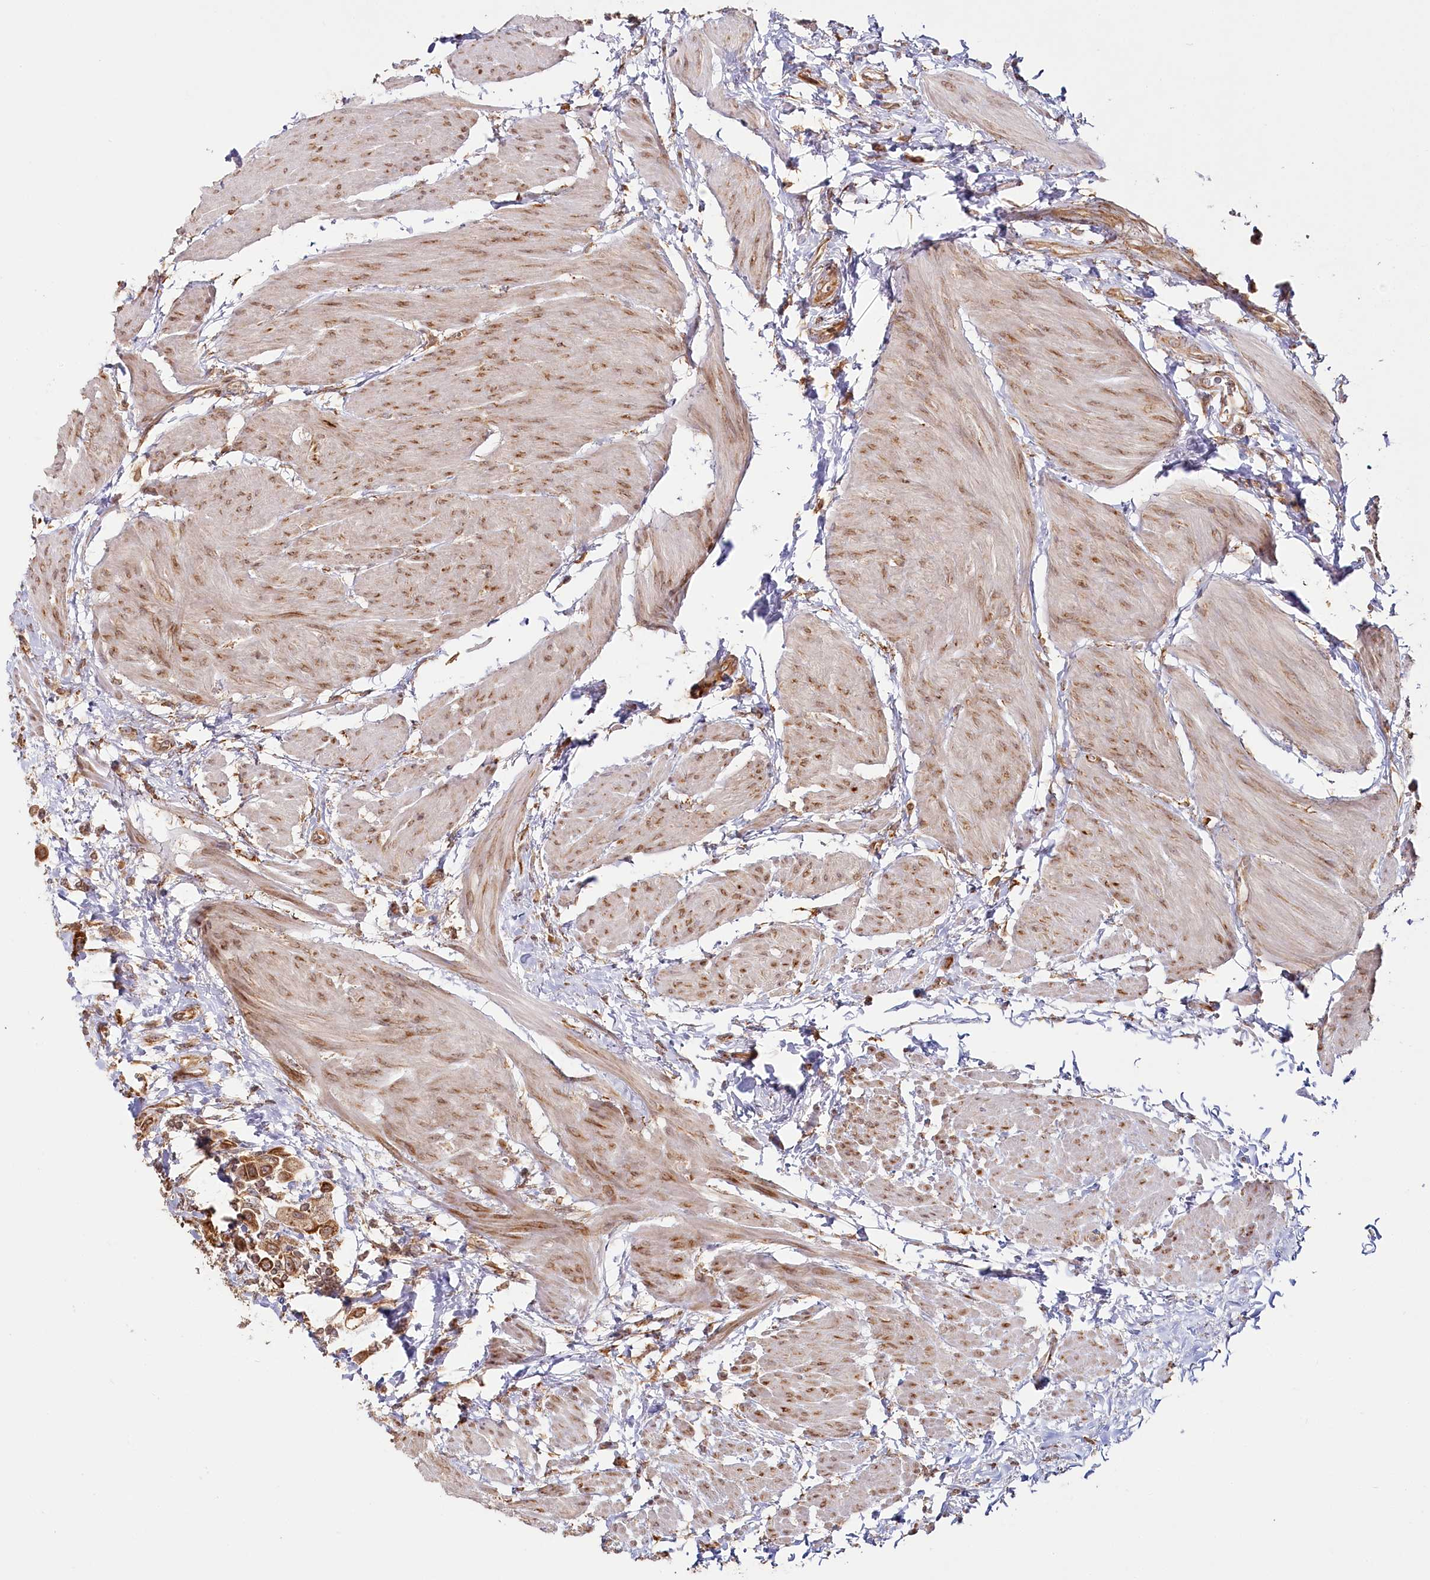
{"staining": {"intensity": "moderate", "quantity": ">75%", "location": "cytoplasmic/membranous"}, "tissue": "urothelial cancer", "cell_type": "Tumor cells", "image_type": "cancer", "snomed": [{"axis": "morphology", "description": "Urothelial carcinoma, High grade"}, {"axis": "topography", "description": "Urinary bladder"}], "caption": "Moderate cytoplasmic/membranous staining for a protein is appreciated in approximately >75% of tumor cells of high-grade urothelial carcinoma using immunohistochemistry (IHC).", "gene": "OTUD4", "patient": {"sex": "male", "age": 50}}